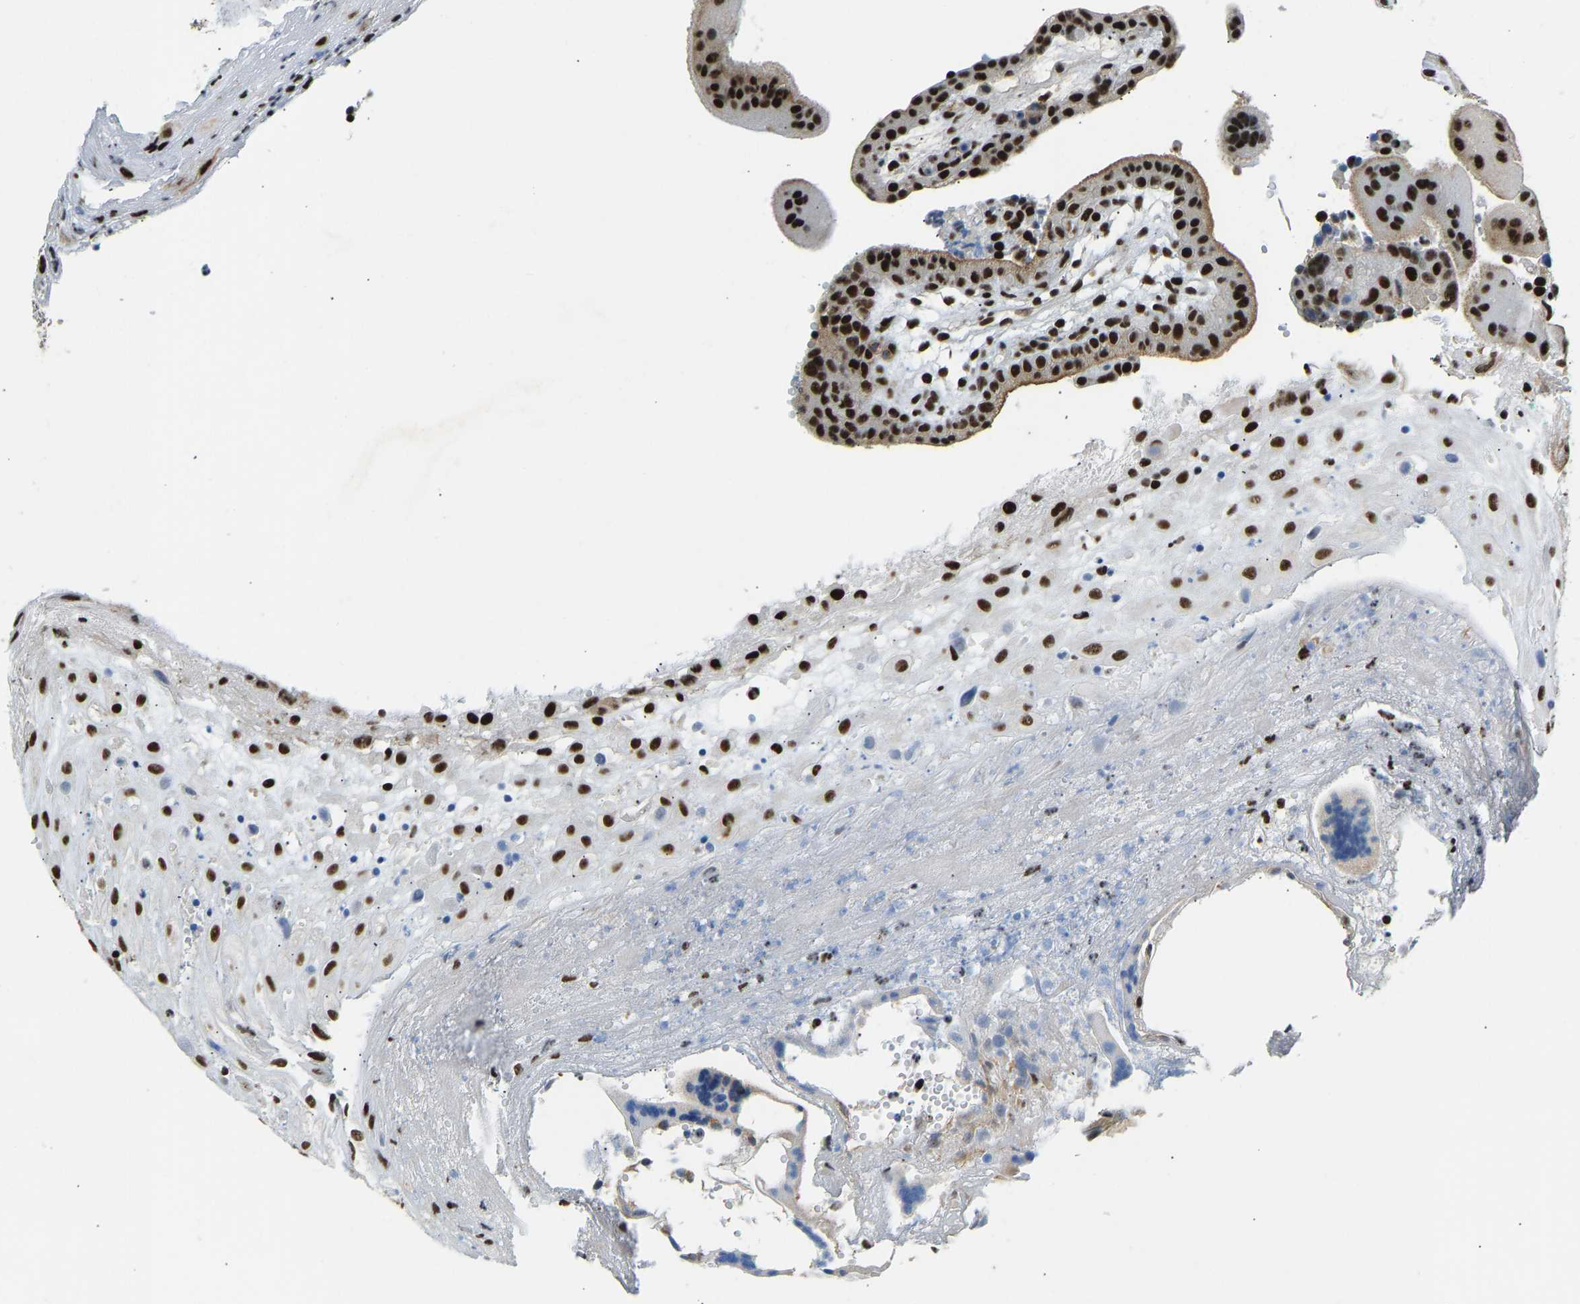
{"staining": {"intensity": "strong", "quantity": ">75%", "location": "cytoplasmic/membranous,nuclear"}, "tissue": "placenta", "cell_type": "Decidual cells", "image_type": "normal", "snomed": [{"axis": "morphology", "description": "Normal tissue, NOS"}, {"axis": "topography", "description": "Placenta"}], "caption": "This micrograph exhibits immunohistochemistry staining of normal placenta, with high strong cytoplasmic/membranous,nuclear expression in approximately >75% of decidual cells.", "gene": "FOXK1", "patient": {"sex": "female", "age": 18}}